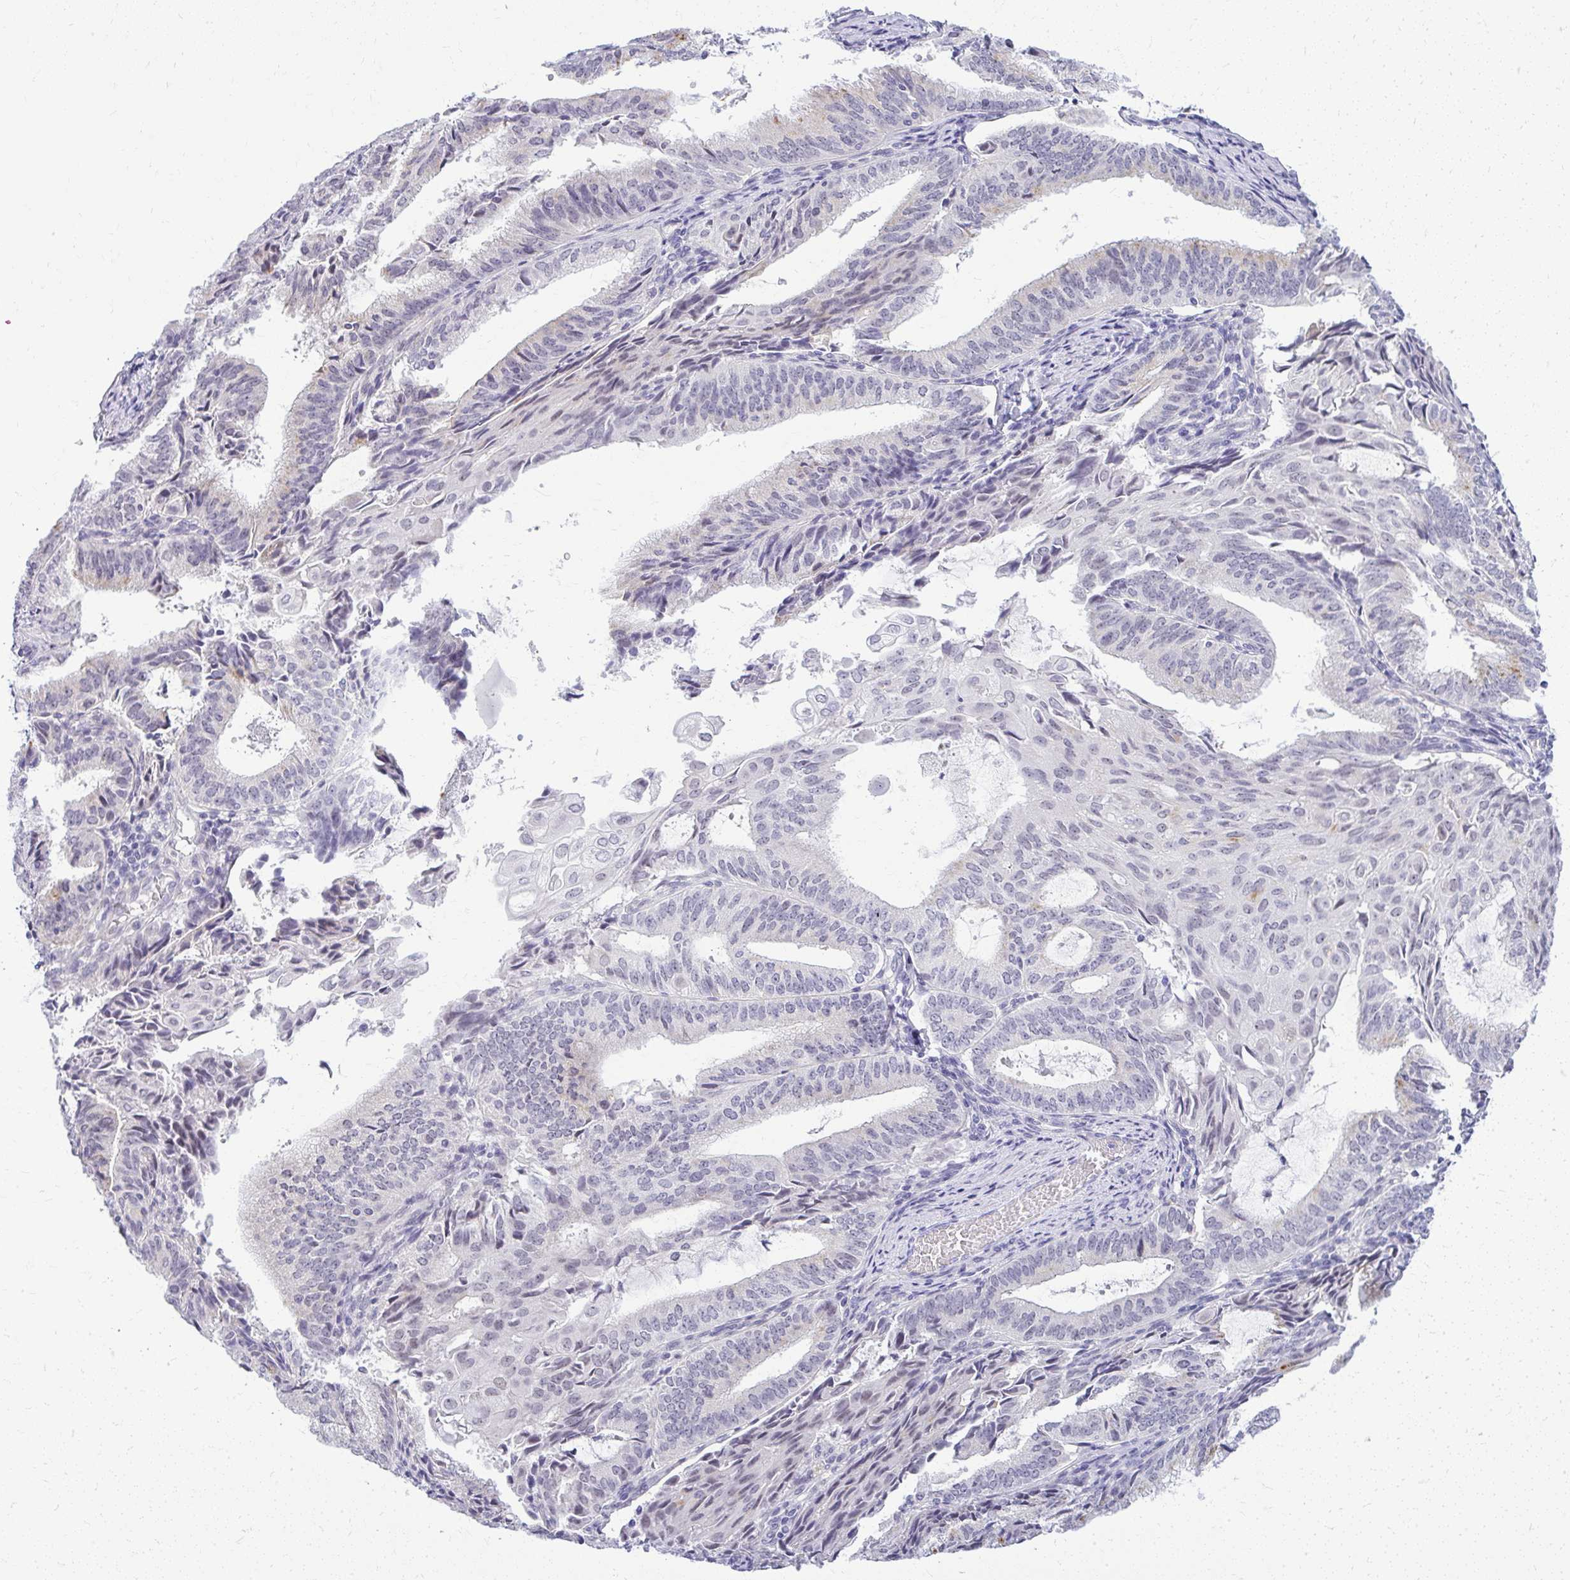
{"staining": {"intensity": "weak", "quantity": "<25%", "location": "cytoplasmic/membranous"}, "tissue": "endometrial cancer", "cell_type": "Tumor cells", "image_type": "cancer", "snomed": [{"axis": "morphology", "description": "Adenocarcinoma, NOS"}, {"axis": "topography", "description": "Endometrium"}], "caption": "IHC of human endometrial adenocarcinoma reveals no positivity in tumor cells.", "gene": "TEX33", "patient": {"sex": "female", "age": 49}}